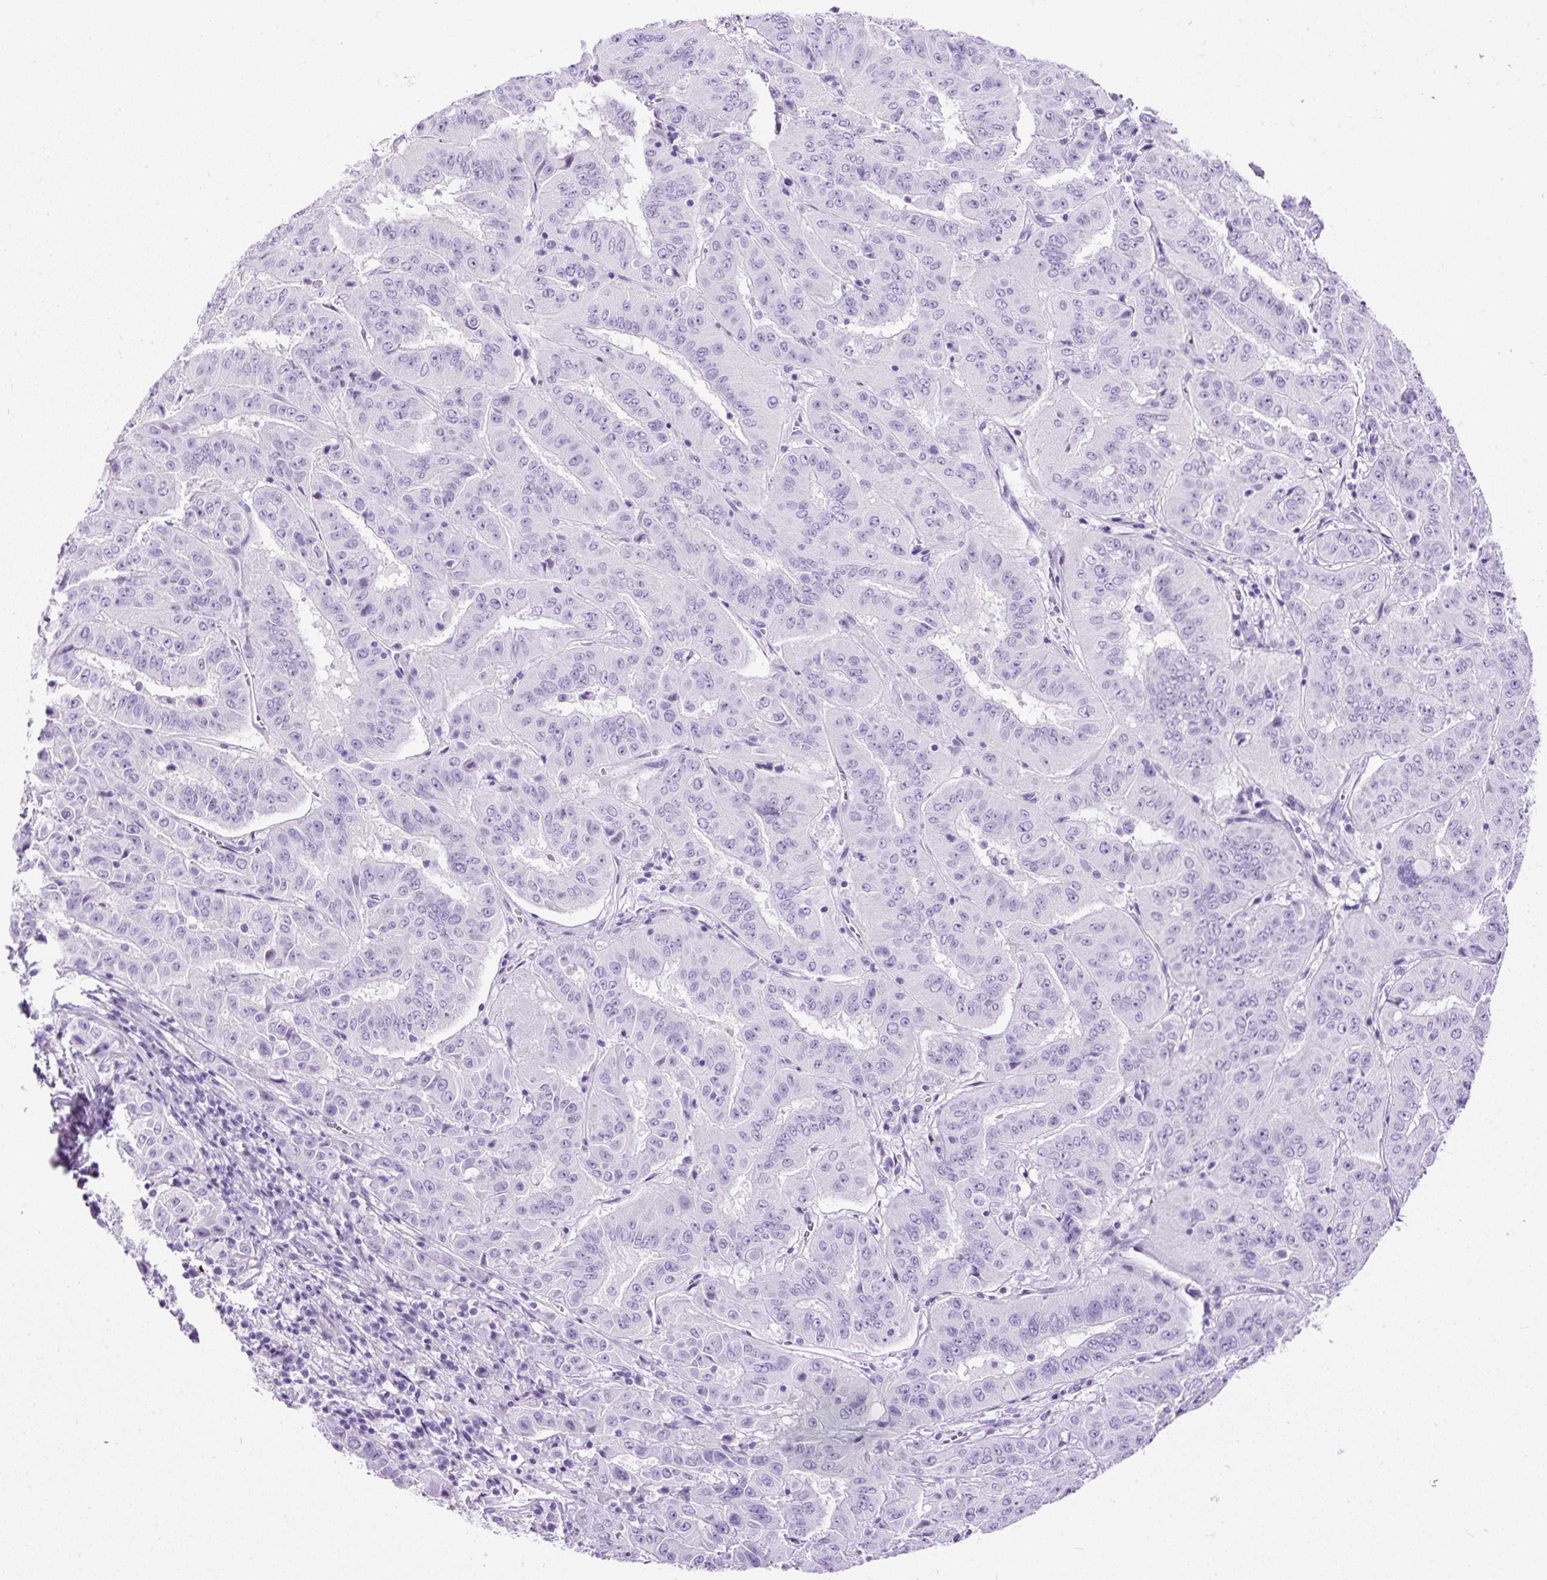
{"staining": {"intensity": "negative", "quantity": "none", "location": "none"}, "tissue": "pancreatic cancer", "cell_type": "Tumor cells", "image_type": "cancer", "snomed": [{"axis": "morphology", "description": "Adenocarcinoma, NOS"}, {"axis": "topography", "description": "Pancreas"}], "caption": "Immunohistochemistry (IHC) histopathology image of neoplastic tissue: human pancreatic adenocarcinoma stained with DAB (3,3'-diaminobenzidine) exhibits no significant protein expression in tumor cells.", "gene": "PDIA2", "patient": {"sex": "male", "age": 63}}